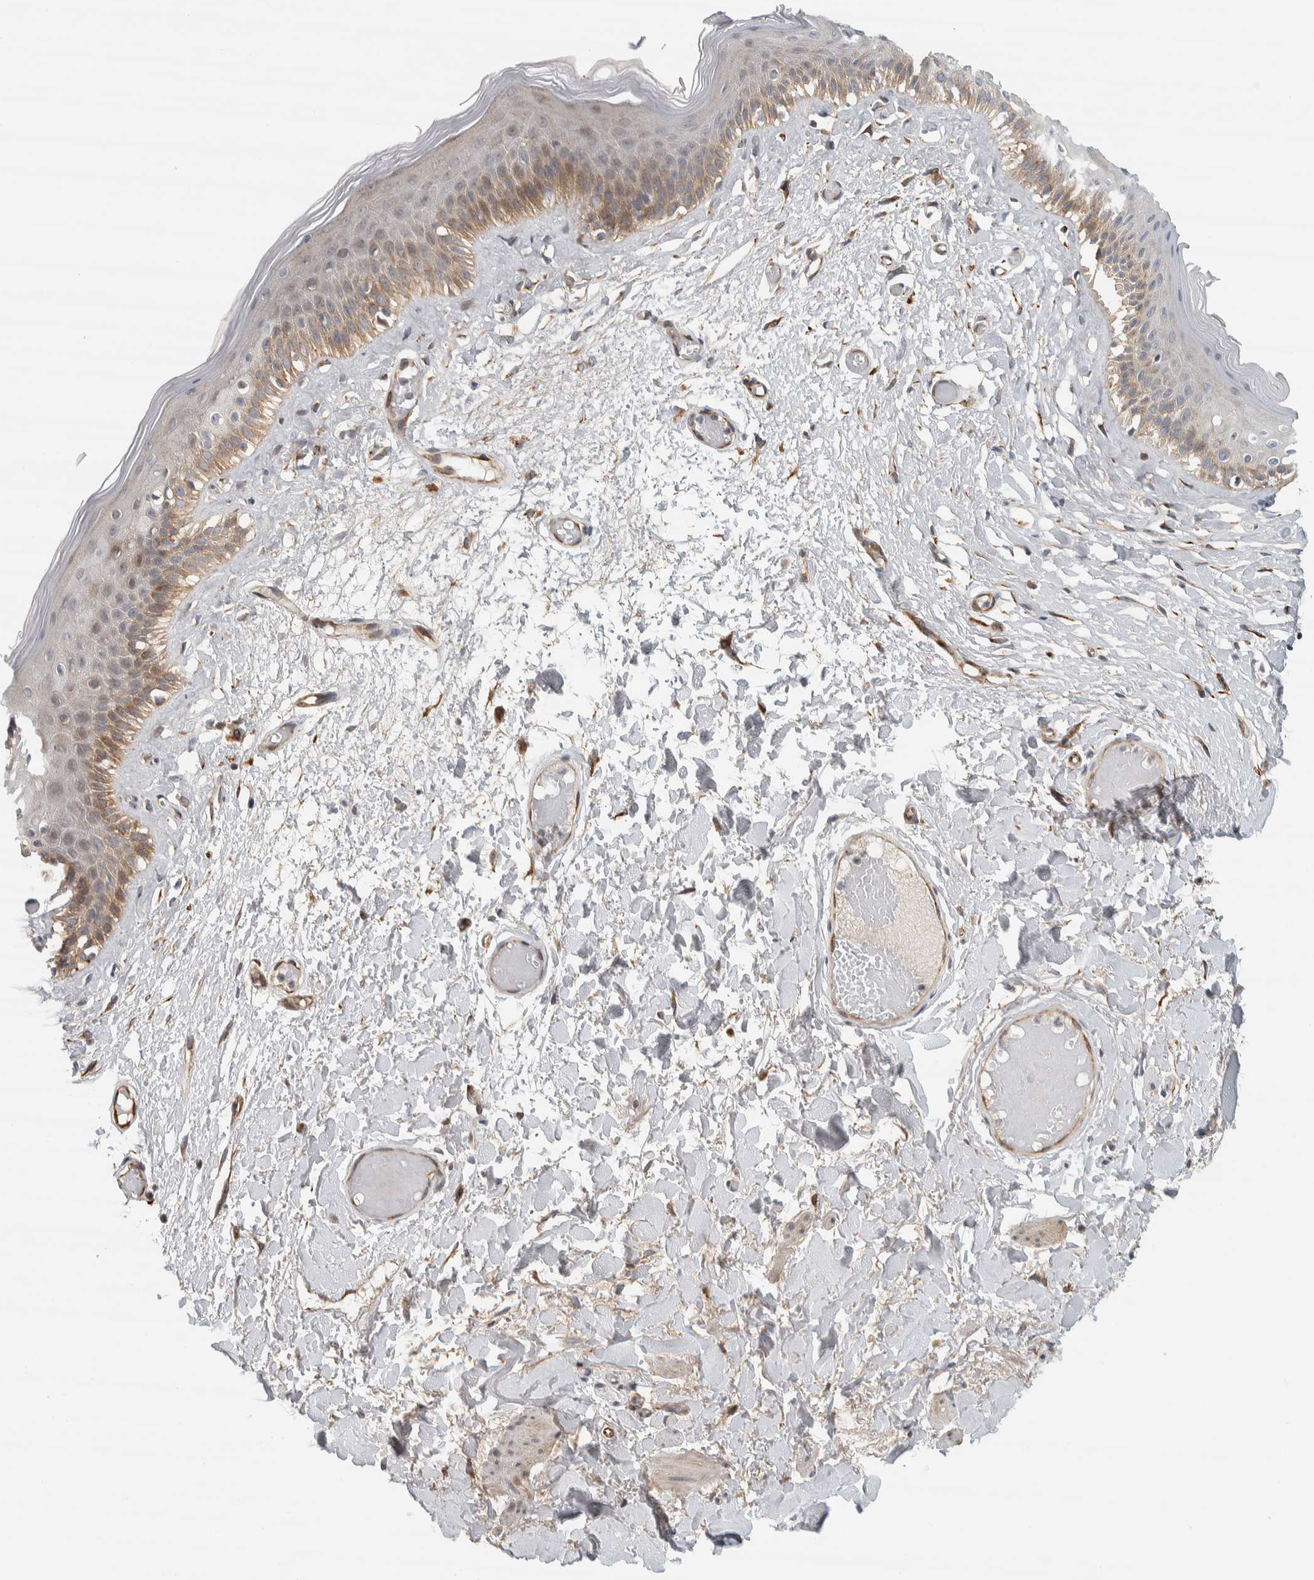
{"staining": {"intensity": "moderate", "quantity": "<25%", "location": "cytoplasmic/membranous"}, "tissue": "skin", "cell_type": "Epidermal cells", "image_type": "normal", "snomed": [{"axis": "morphology", "description": "Normal tissue, NOS"}, {"axis": "topography", "description": "Vulva"}], "caption": "Skin stained for a protein (brown) displays moderate cytoplasmic/membranous positive staining in approximately <25% of epidermal cells.", "gene": "AFP", "patient": {"sex": "female", "age": 73}}